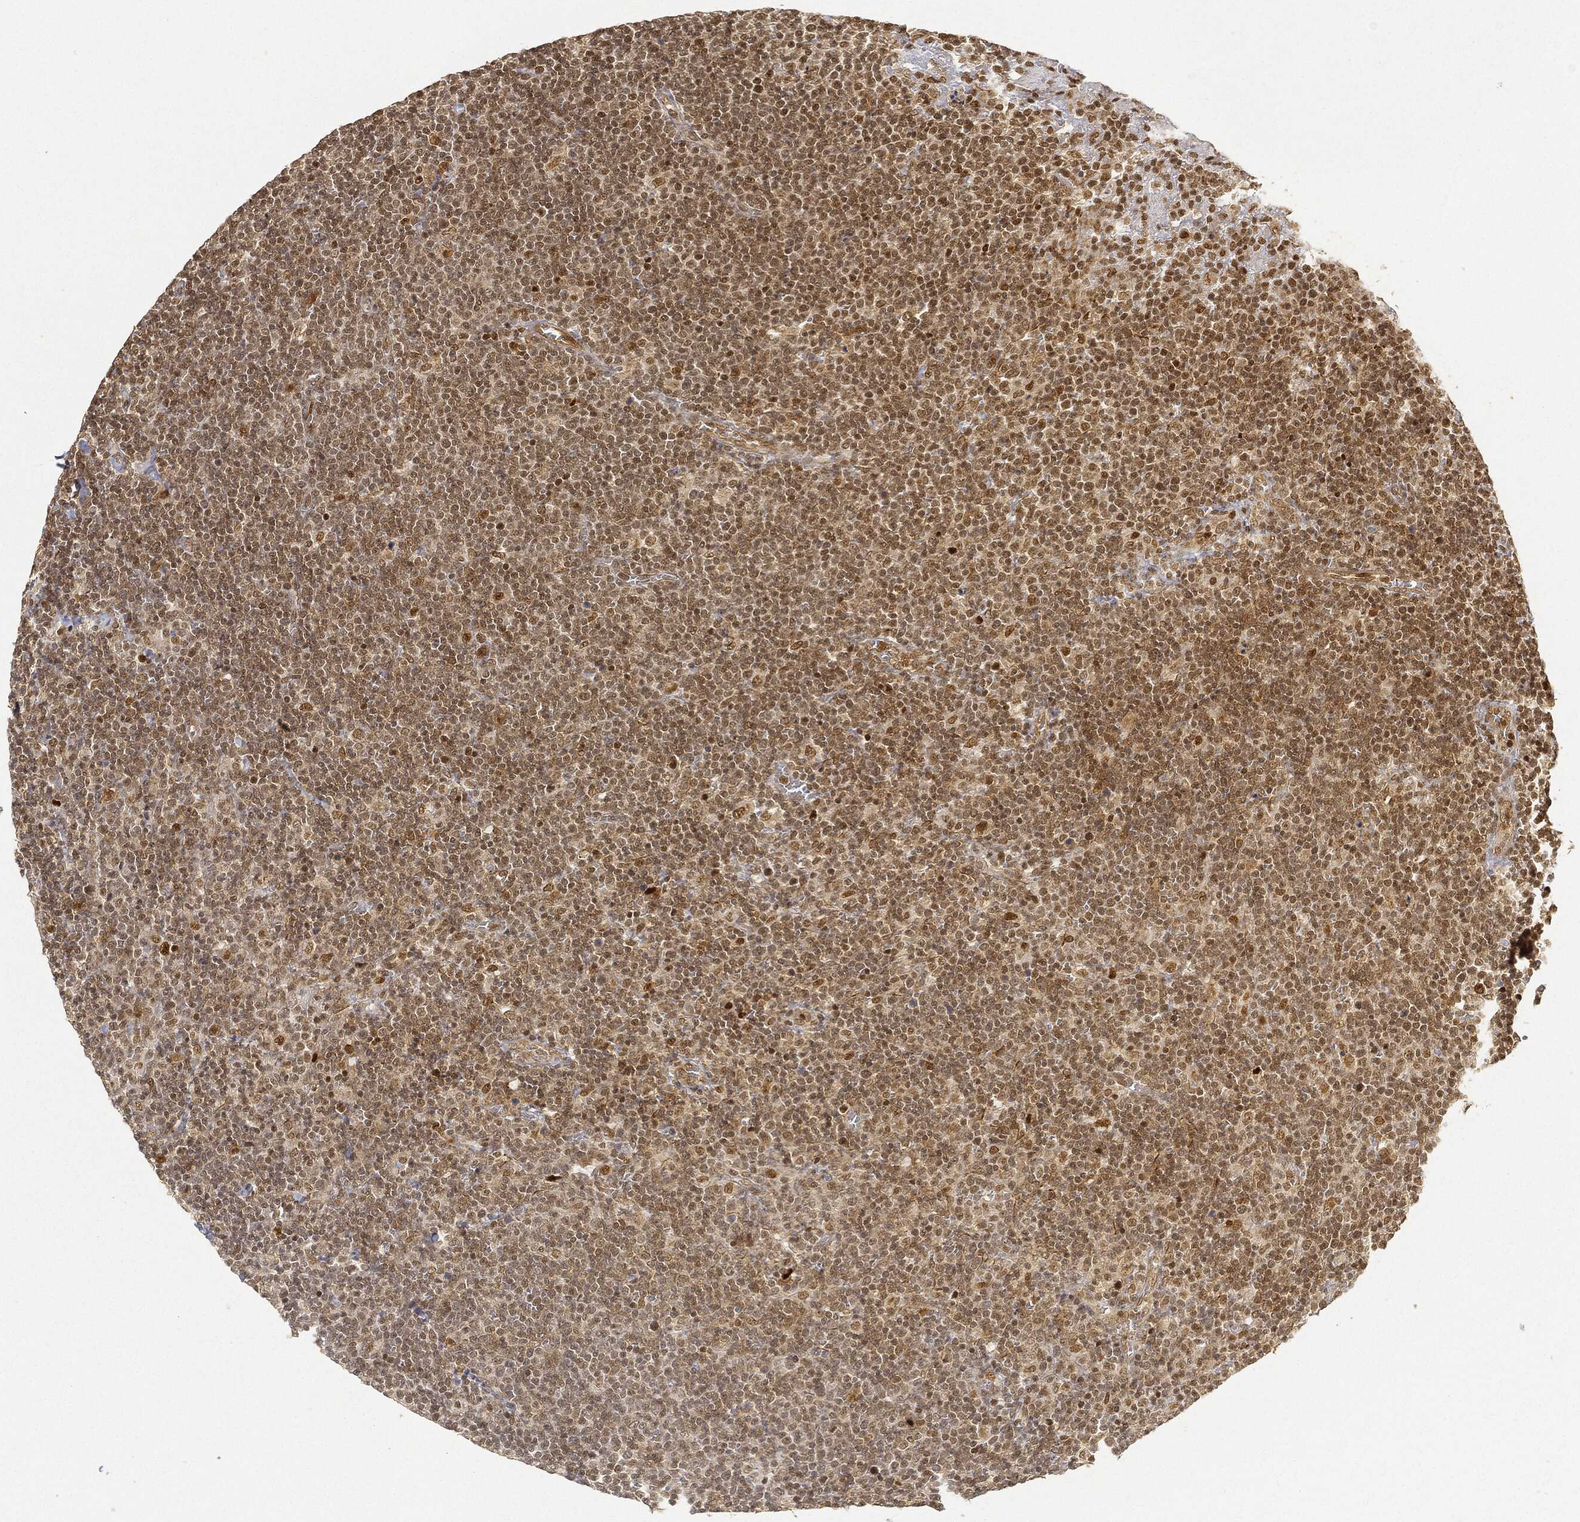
{"staining": {"intensity": "moderate", "quantity": "25%-75%", "location": "nuclear"}, "tissue": "lymphoma", "cell_type": "Tumor cells", "image_type": "cancer", "snomed": [{"axis": "morphology", "description": "Malignant lymphoma, non-Hodgkin's type, High grade"}, {"axis": "topography", "description": "Lymph node"}], "caption": "Immunohistochemical staining of human lymphoma reveals moderate nuclear protein positivity in approximately 25%-75% of tumor cells.", "gene": "CIB1", "patient": {"sex": "male", "age": 61}}